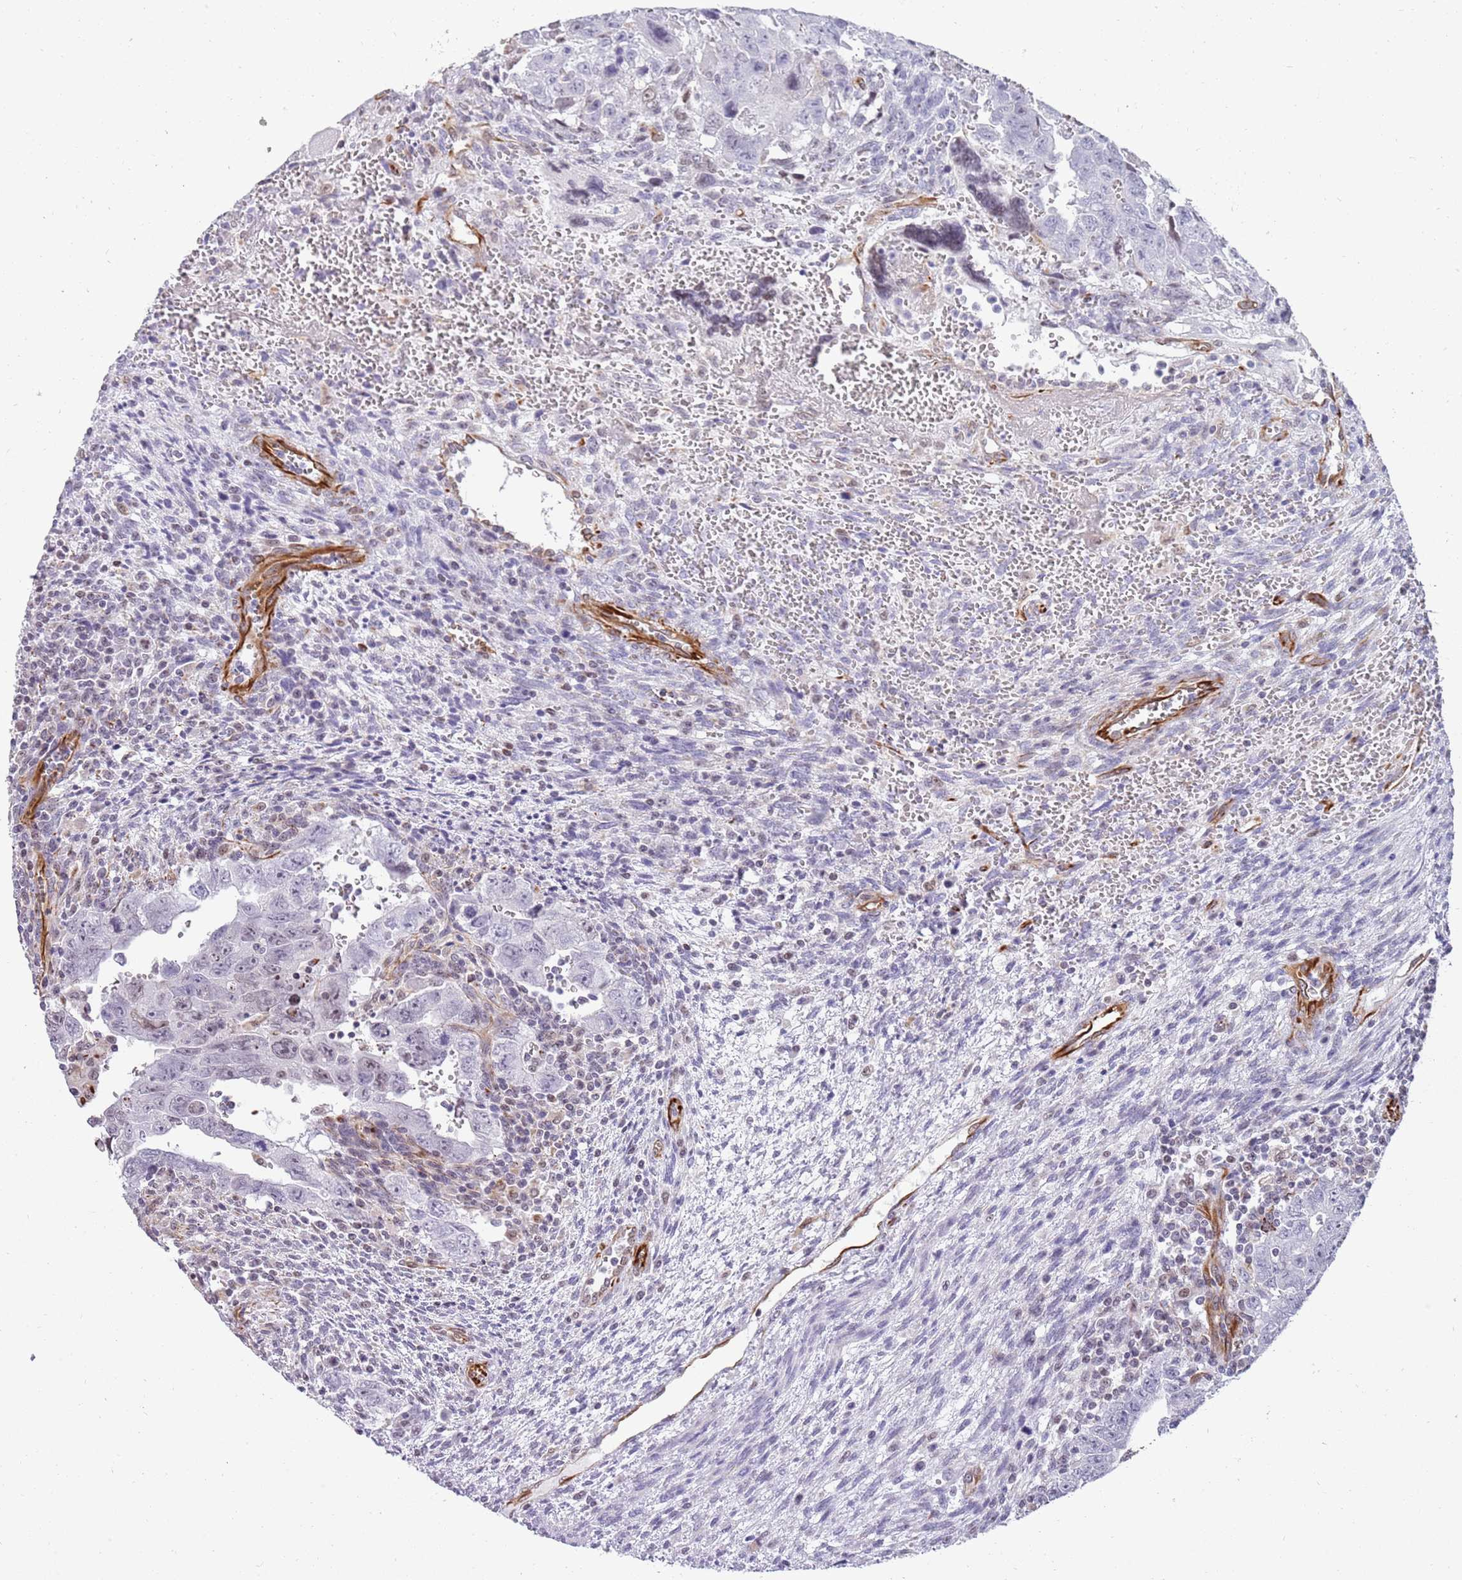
{"staining": {"intensity": "weak", "quantity": "<25%", "location": "nuclear"}, "tissue": "testis cancer", "cell_type": "Tumor cells", "image_type": "cancer", "snomed": [{"axis": "morphology", "description": "Carcinoma, Embryonal, NOS"}, {"axis": "topography", "description": "Testis"}], "caption": "High magnification brightfield microscopy of testis cancer stained with DAB (brown) and counterstained with hematoxylin (blue): tumor cells show no significant expression.", "gene": "NBPF3", "patient": {"sex": "male", "age": 28}}